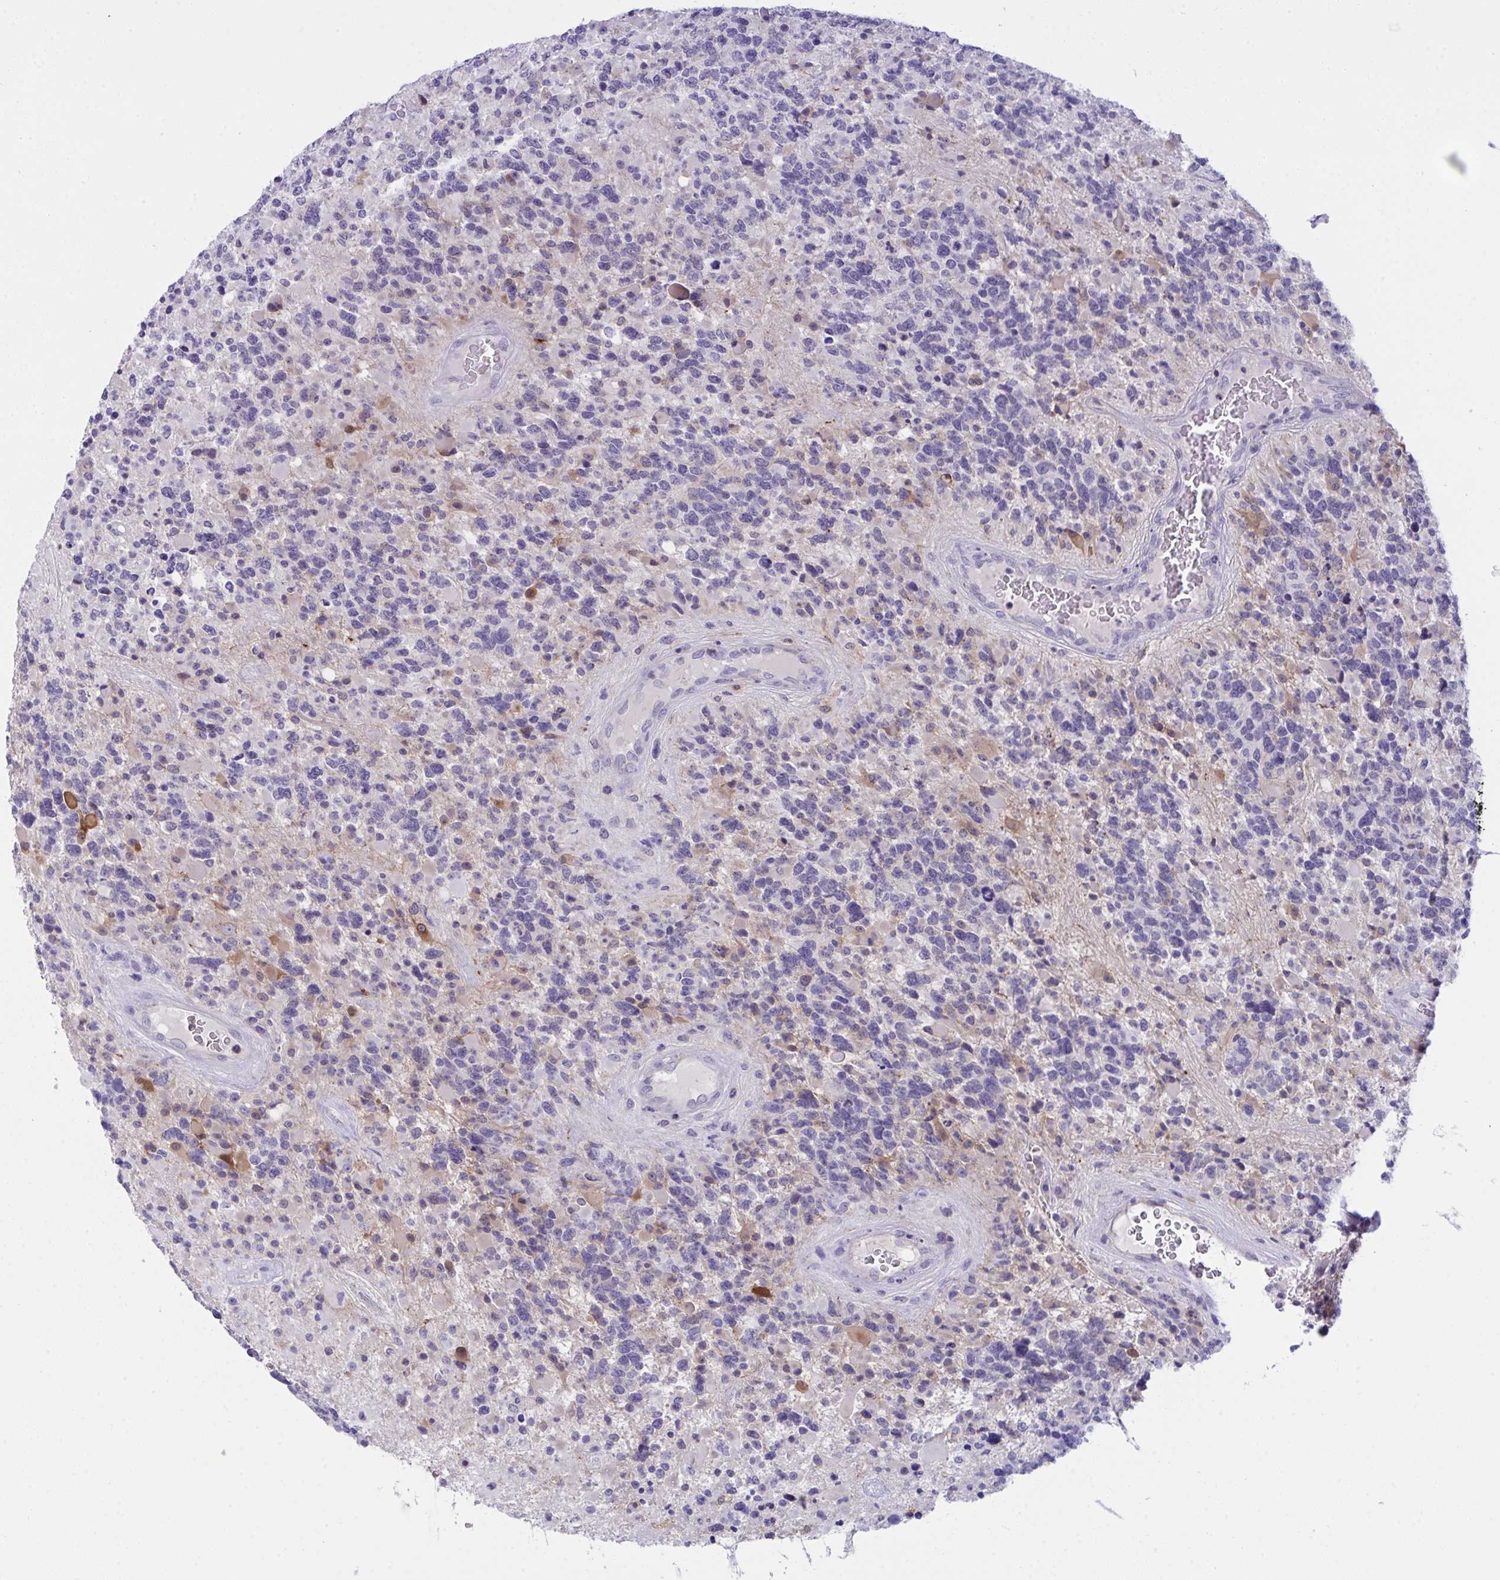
{"staining": {"intensity": "negative", "quantity": "none", "location": "none"}, "tissue": "glioma", "cell_type": "Tumor cells", "image_type": "cancer", "snomed": [{"axis": "morphology", "description": "Glioma, malignant, High grade"}, {"axis": "topography", "description": "Brain"}], "caption": "An image of malignant glioma (high-grade) stained for a protein displays no brown staining in tumor cells.", "gene": "RGPD5", "patient": {"sex": "female", "age": 40}}